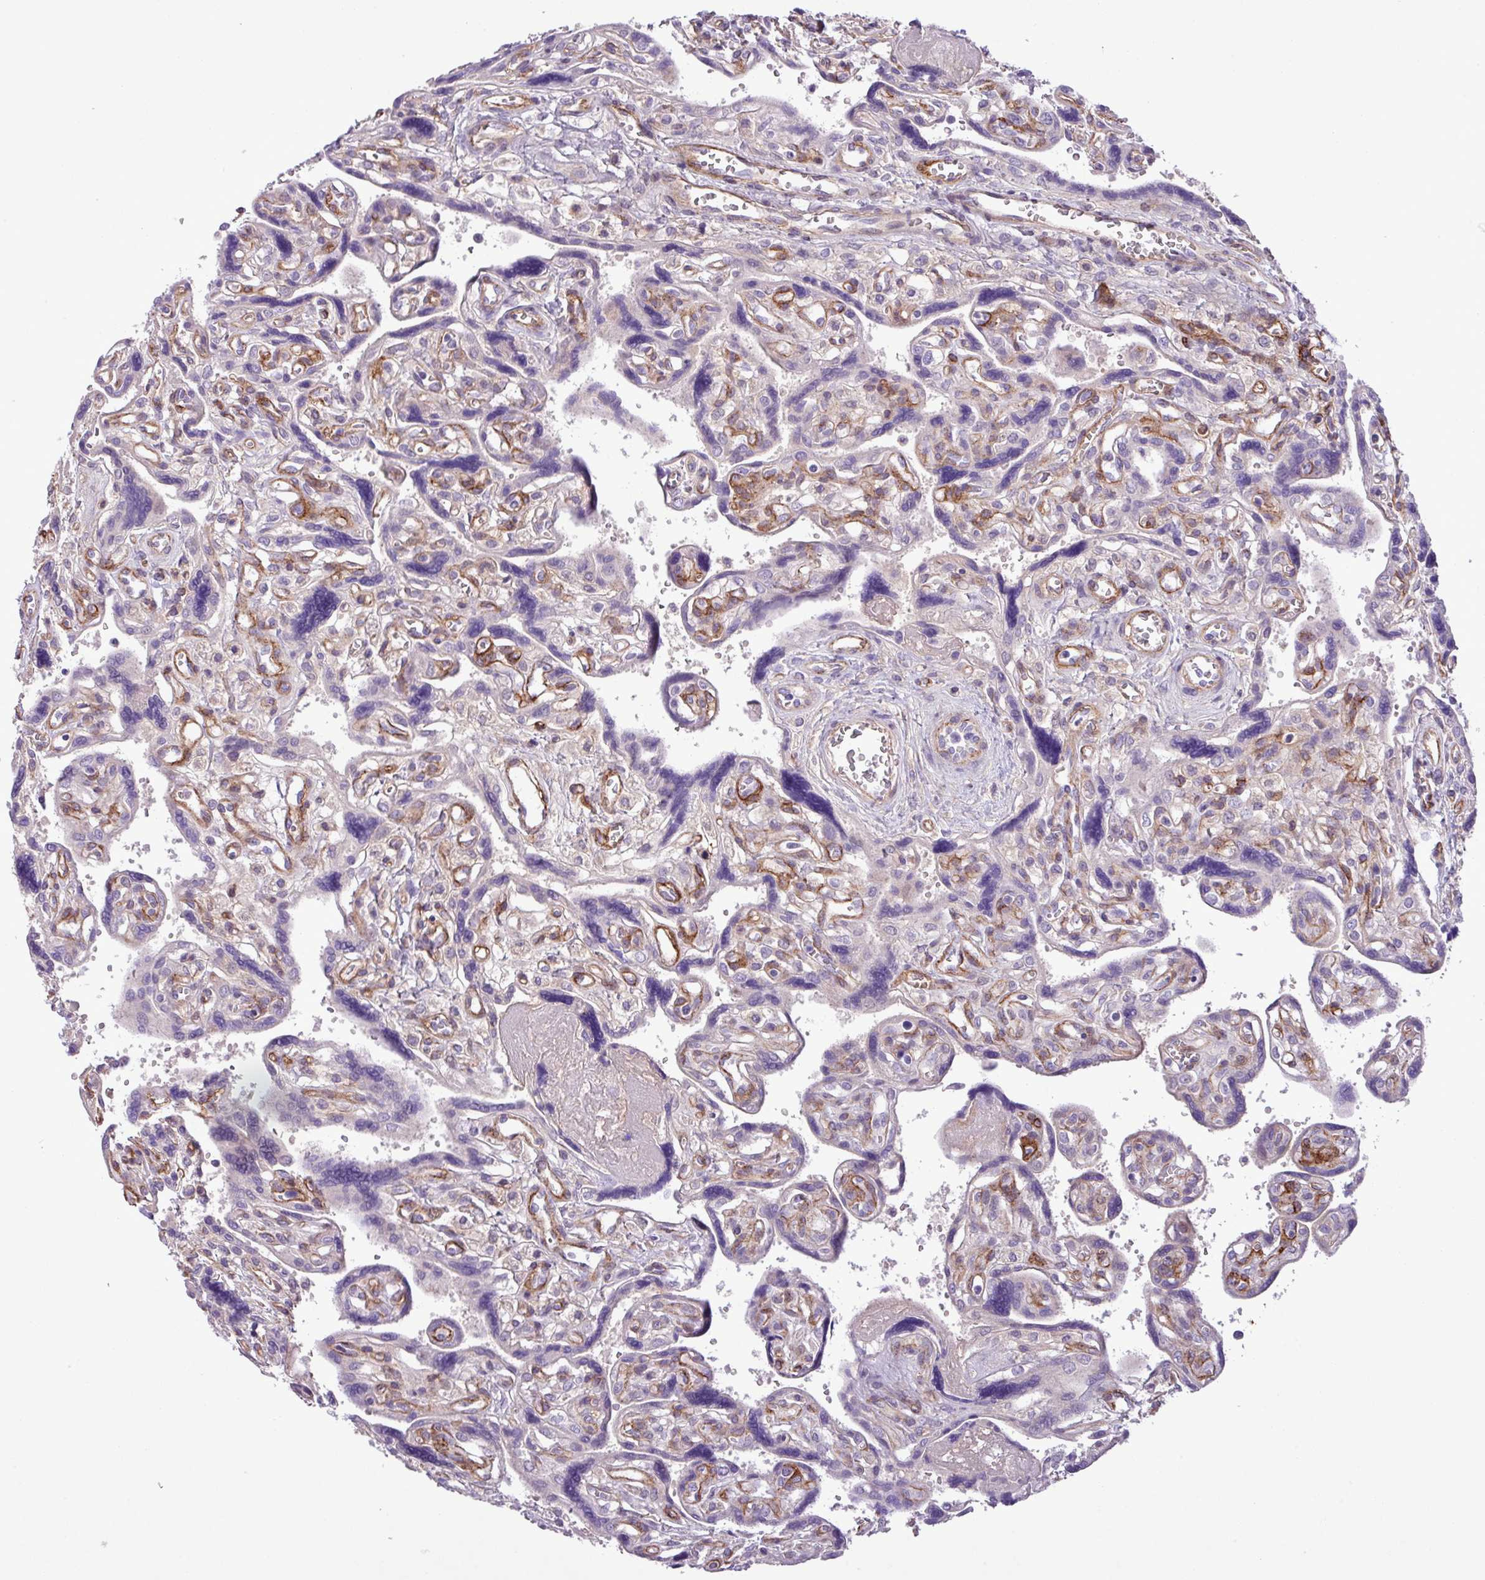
{"staining": {"intensity": "negative", "quantity": "none", "location": "none"}, "tissue": "placenta", "cell_type": "Trophoblastic cells", "image_type": "normal", "snomed": [{"axis": "morphology", "description": "Normal tissue, NOS"}, {"axis": "topography", "description": "Placenta"}], "caption": "Immunohistochemistry (IHC) of benign human placenta demonstrates no positivity in trophoblastic cells.", "gene": "CD248", "patient": {"sex": "female", "age": 39}}